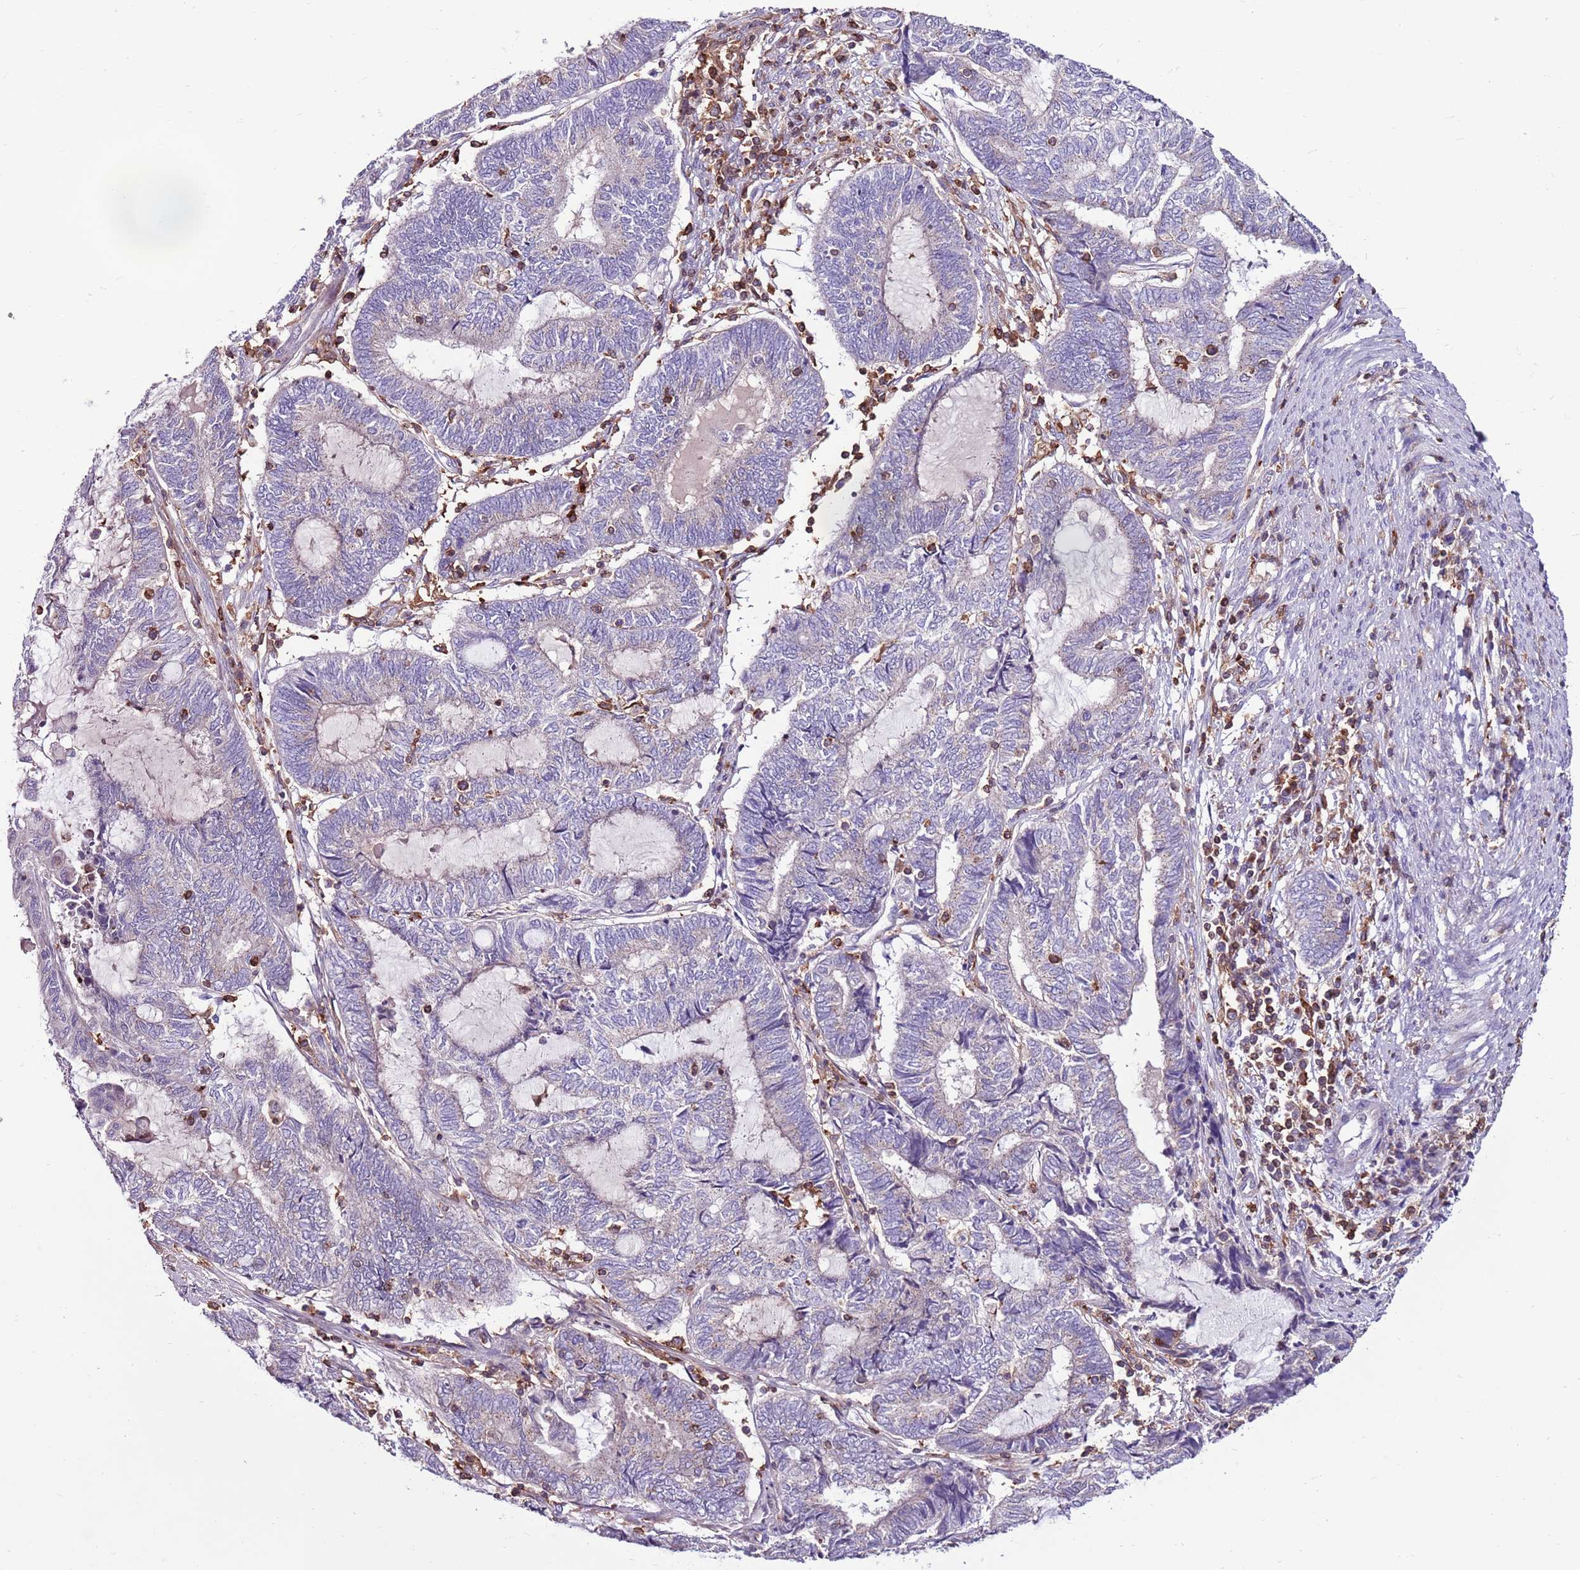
{"staining": {"intensity": "weak", "quantity": "<25%", "location": "cytoplasmic/membranous"}, "tissue": "endometrial cancer", "cell_type": "Tumor cells", "image_type": "cancer", "snomed": [{"axis": "morphology", "description": "Adenocarcinoma, NOS"}, {"axis": "topography", "description": "Uterus"}, {"axis": "topography", "description": "Endometrium"}], "caption": "Protein analysis of endometrial adenocarcinoma shows no significant staining in tumor cells.", "gene": "ZSWIM1", "patient": {"sex": "female", "age": 70}}